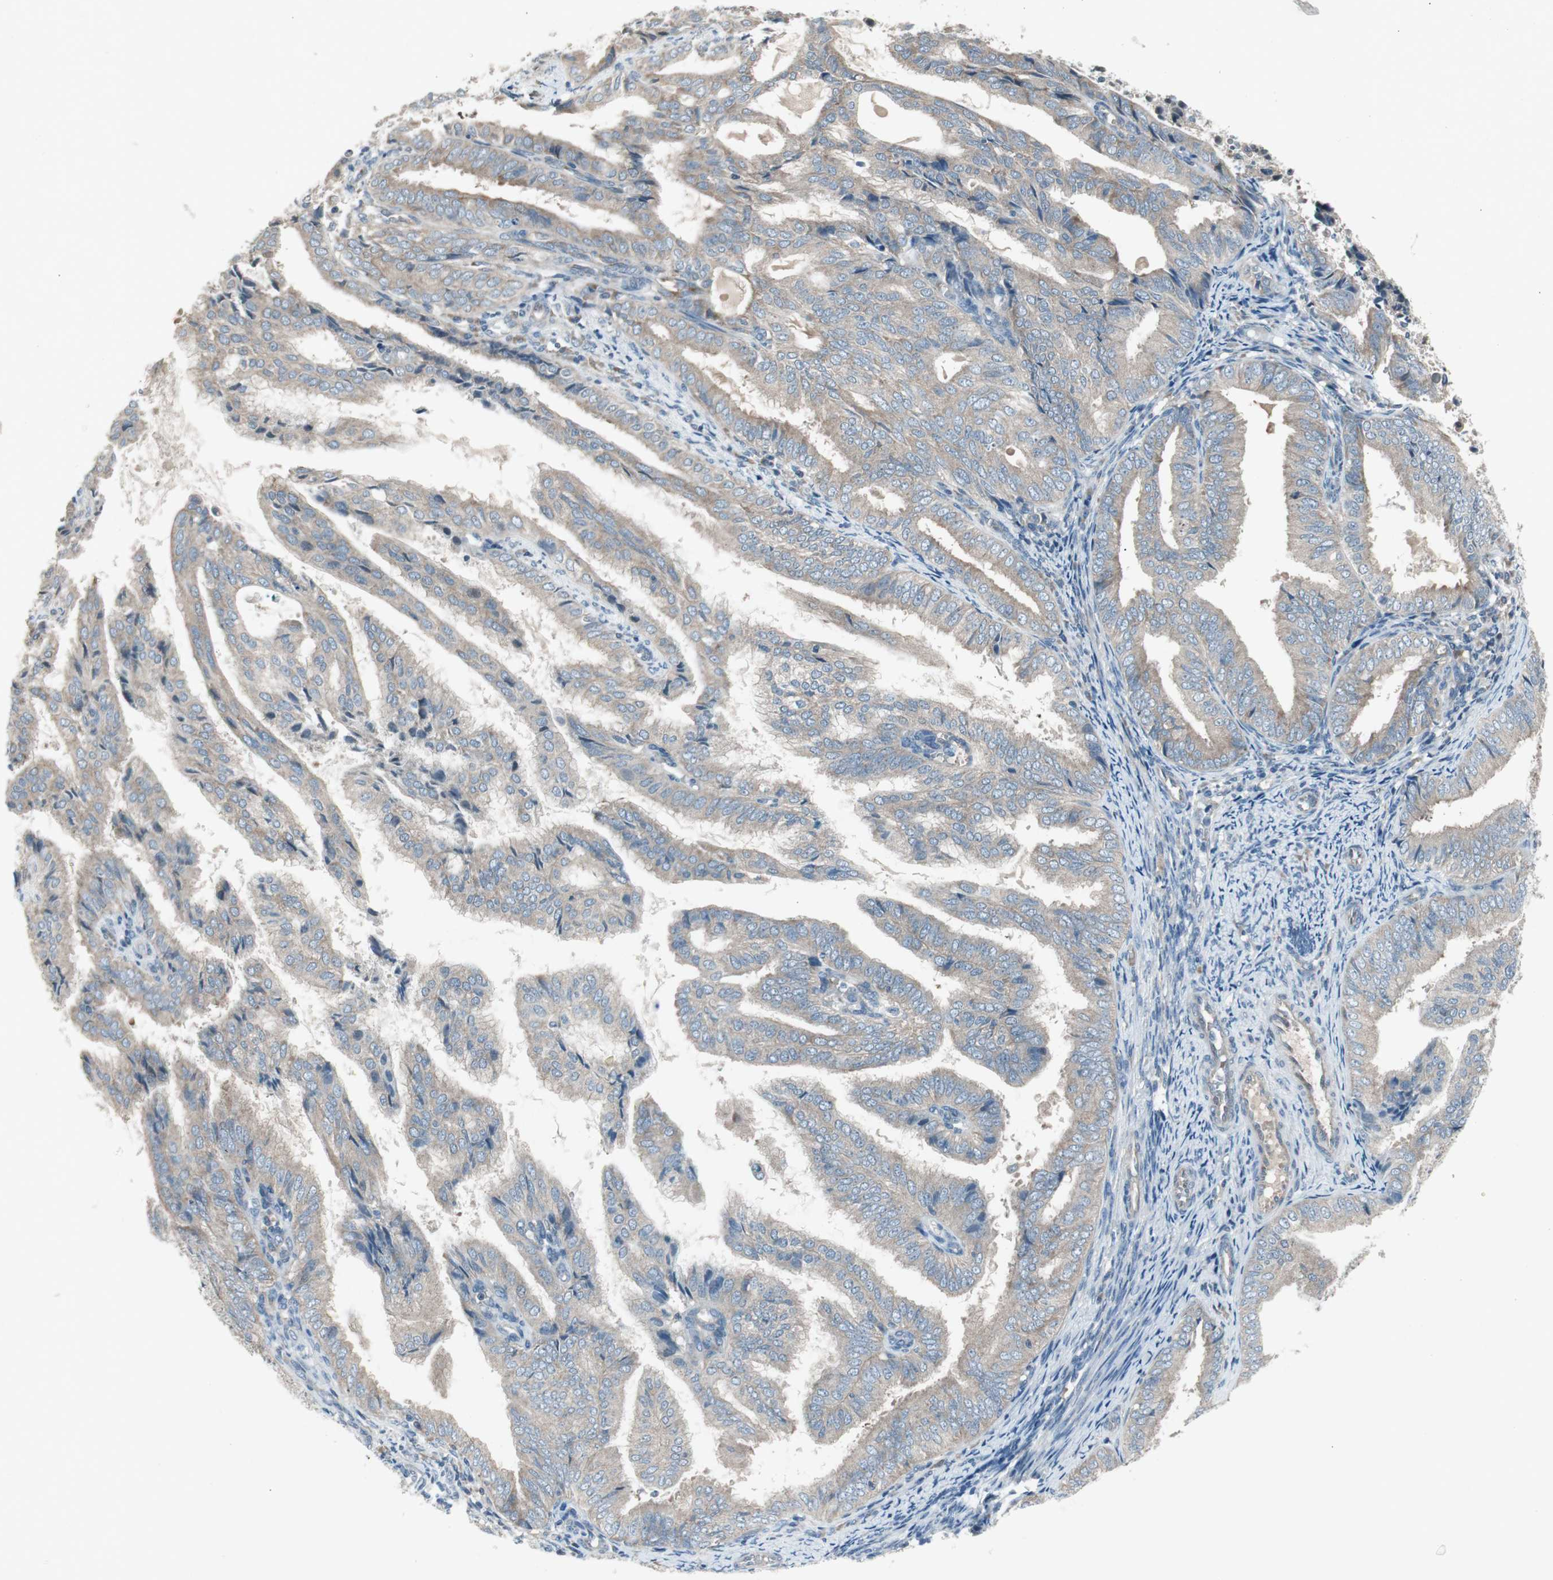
{"staining": {"intensity": "weak", "quantity": ">75%", "location": "cytoplasmic/membranous"}, "tissue": "endometrial cancer", "cell_type": "Tumor cells", "image_type": "cancer", "snomed": [{"axis": "morphology", "description": "Adenocarcinoma, NOS"}, {"axis": "topography", "description": "Endometrium"}], "caption": "This image displays adenocarcinoma (endometrial) stained with immunohistochemistry (IHC) to label a protein in brown. The cytoplasmic/membranous of tumor cells show weak positivity for the protein. Nuclei are counter-stained blue.", "gene": "PANK2", "patient": {"sex": "female", "age": 58}}